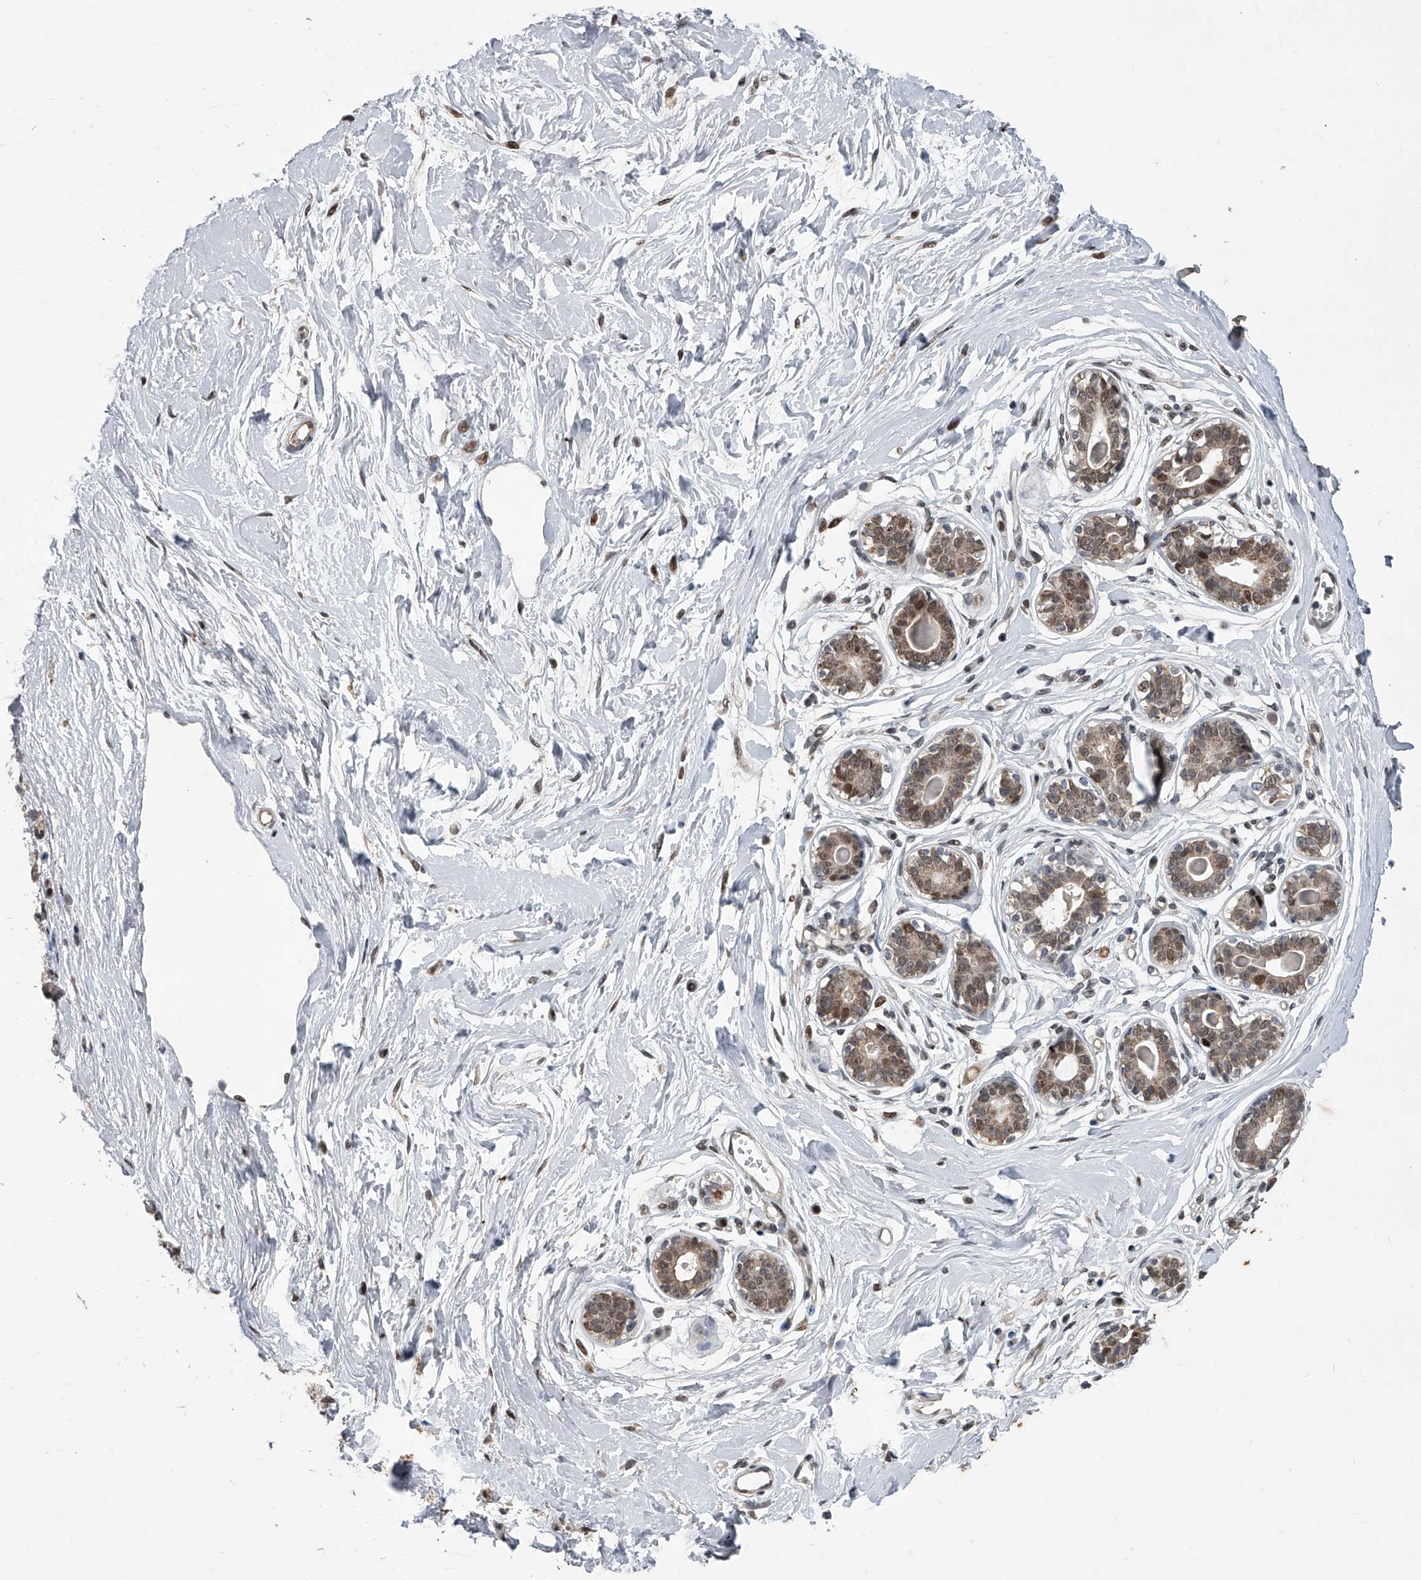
{"staining": {"intensity": "strong", "quantity": ">75%", "location": "nuclear"}, "tissue": "breast", "cell_type": "Adipocytes", "image_type": "normal", "snomed": [{"axis": "morphology", "description": "Normal tissue, NOS"}, {"axis": "topography", "description": "Breast"}], "caption": "Immunohistochemistry (IHC) photomicrograph of normal breast: human breast stained using immunohistochemistry (IHC) exhibits high levels of strong protein expression localized specifically in the nuclear of adipocytes, appearing as a nuclear brown color.", "gene": "ZNF426", "patient": {"sex": "female", "age": 45}}